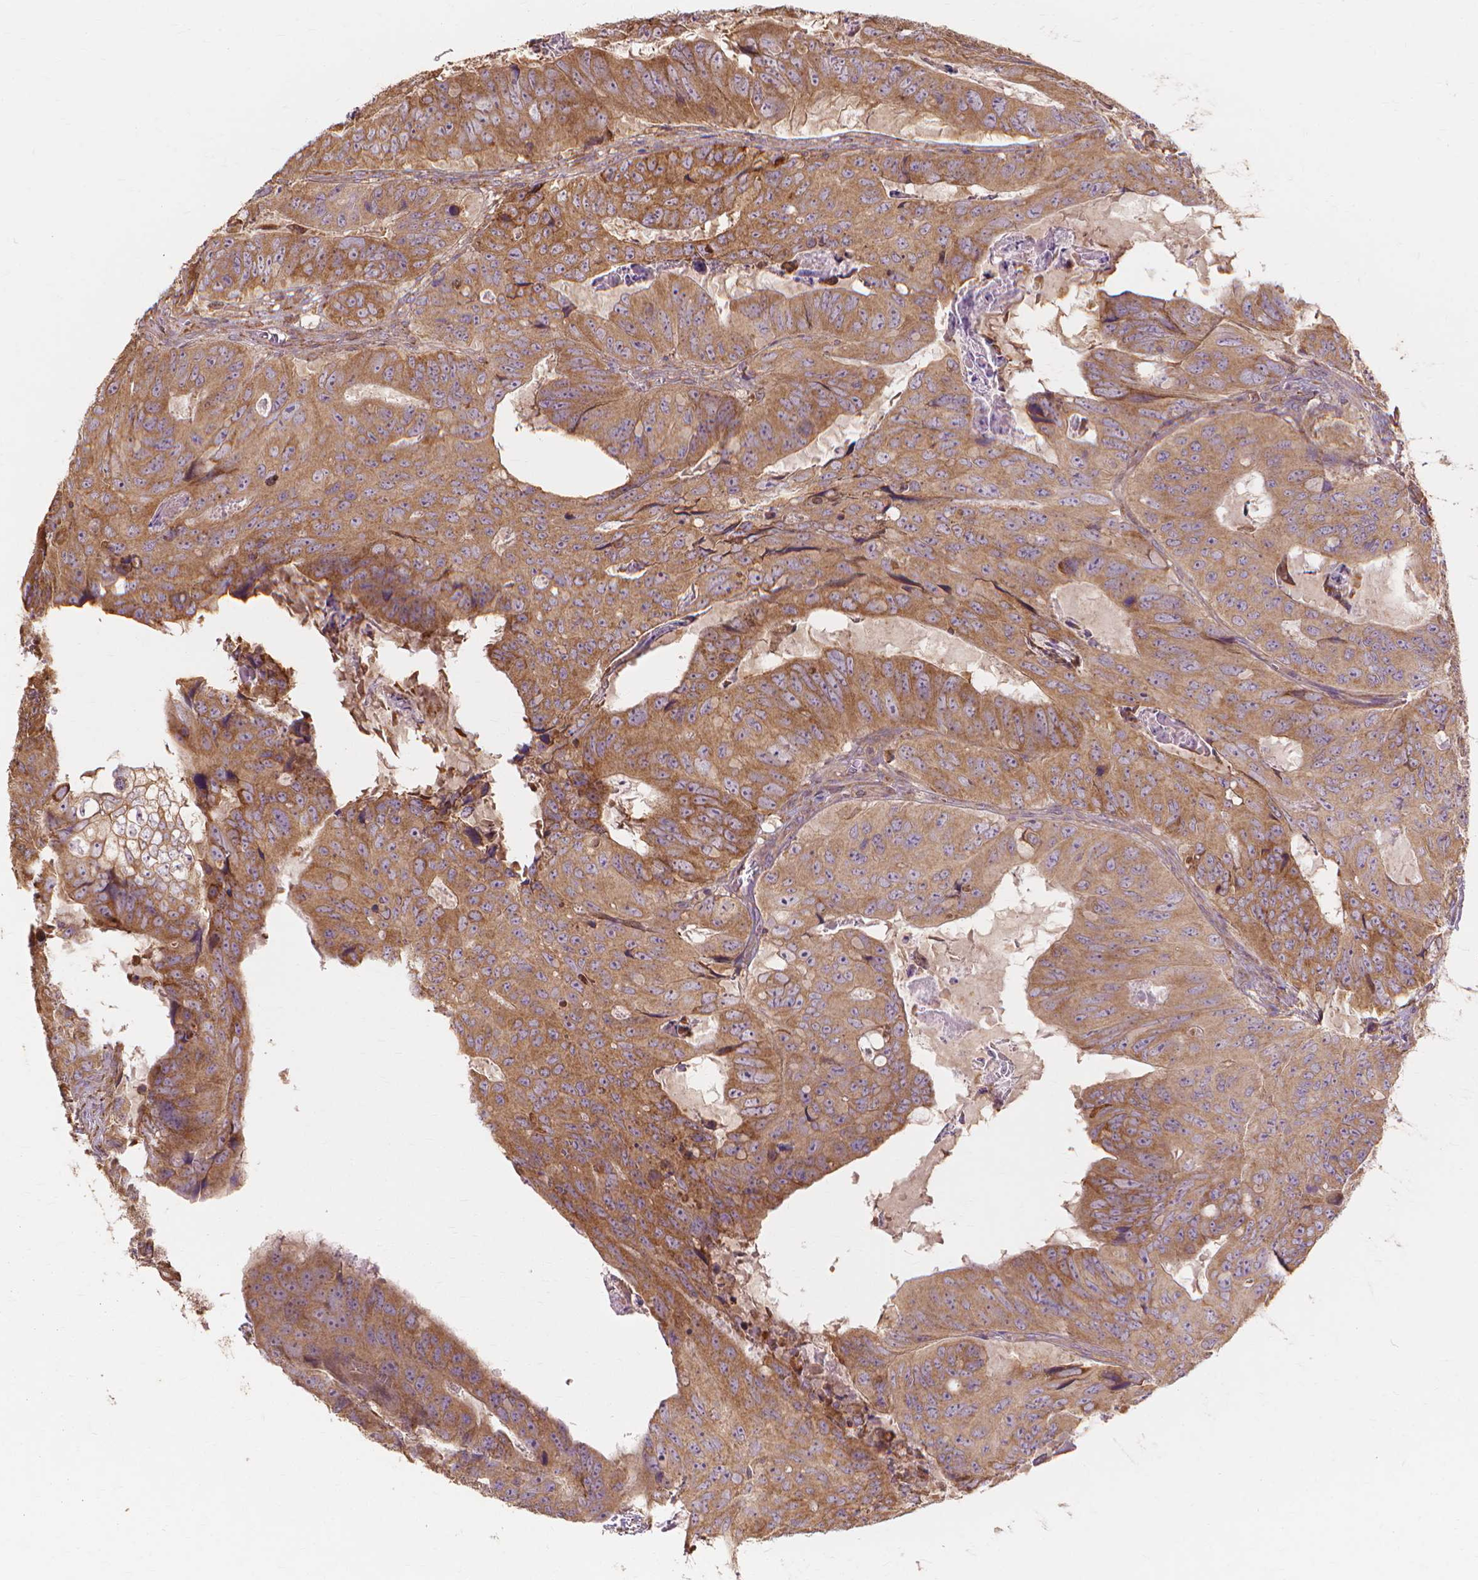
{"staining": {"intensity": "moderate", "quantity": ">75%", "location": "cytoplasmic/membranous"}, "tissue": "colorectal cancer", "cell_type": "Tumor cells", "image_type": "cancer", "snomed": [{"axis": "morphology", "description": "Adenocarcinoma, NOS"}, {"axis": "topography", "description": "Colon"}], "caption": "Protein expression analysis of human colorectal cancer reveals moderate cytoplasmic/membranous staining in about >75% of tumor cells.", "gene": "TAB2", "patient": {"sex": "male", "age": 79}}